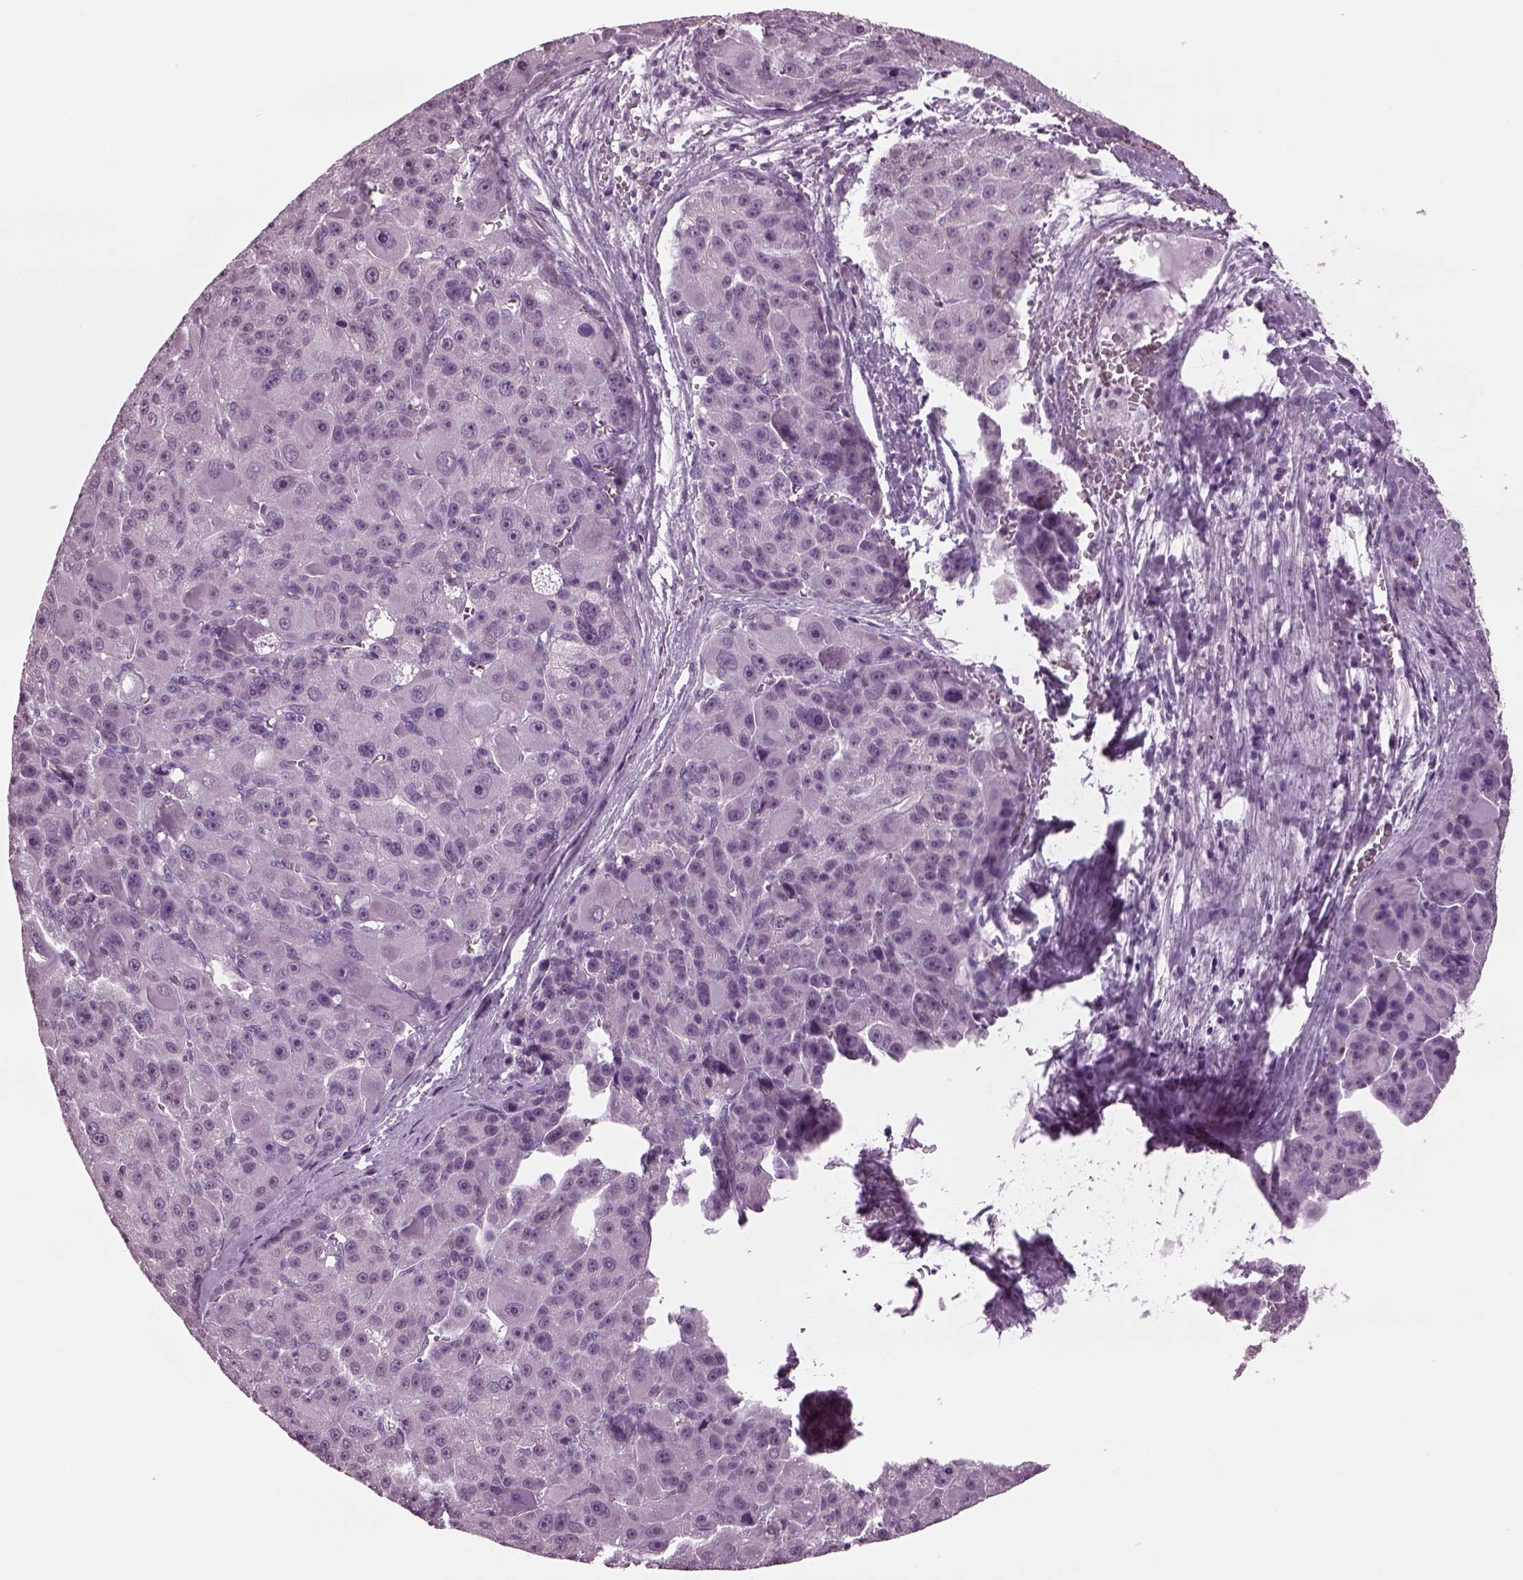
{"staining": {"intensity": "negative", "quantity": "none", "location": "none"}, "tissue": "liver cancer", "cell_type": "Tumor cells", "image_type": "cancer", "snomed": [{"axis": "morphology", "description": "Carcinoma, Hepatocellular, NOS"}, {"axis": "topography", "description": "Liver"}], "caption": "DAB (3,3'-diaminobenzidine) immunohistochemical staining of liver cancer (hepatocellular carcinoma) reveals no significant staining in tumor cells.", "gene": "TPPP2", "patient": {"sex": "male", "age": 76}}